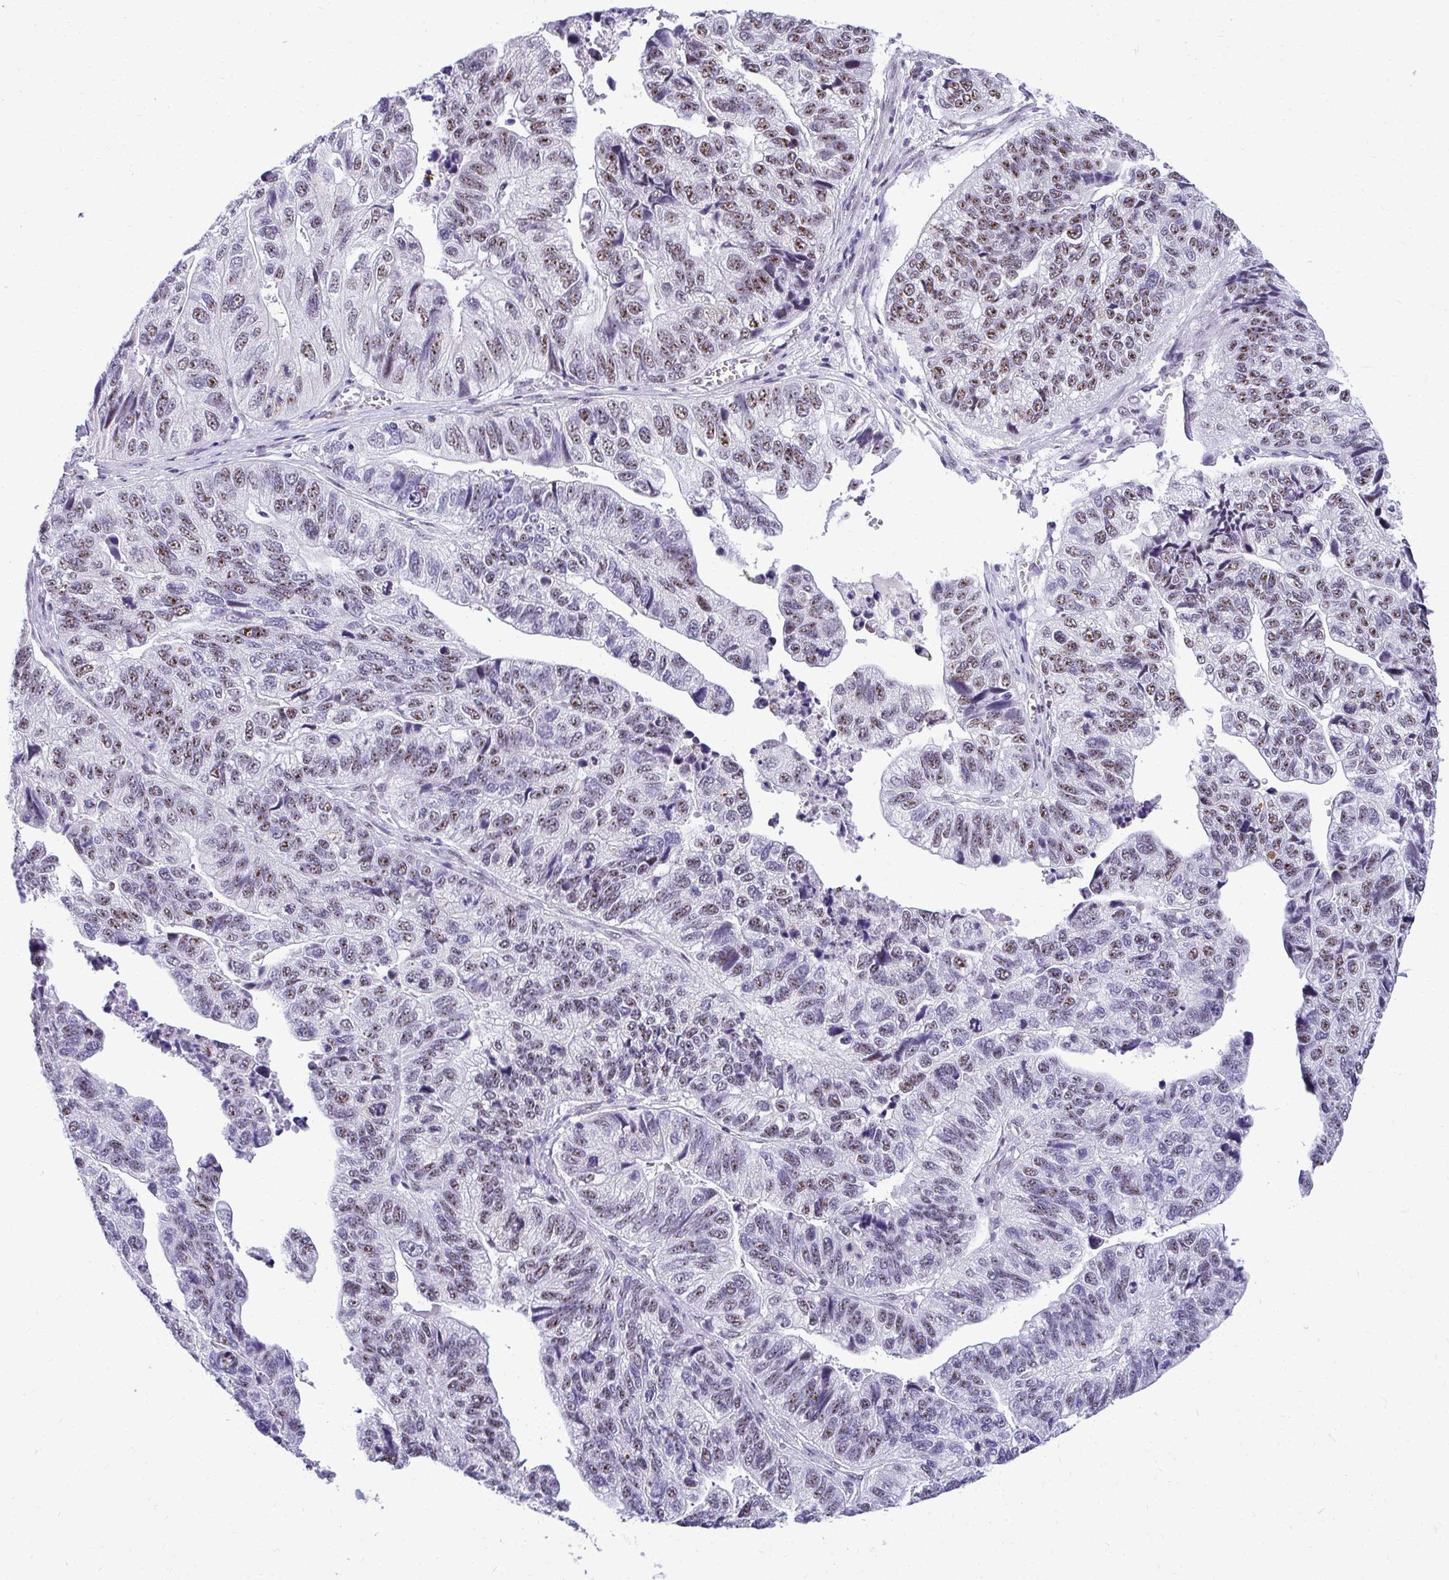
{"staining": {"intensity": "moderate", "quantity": "25%-75%", "location": "nuclear"}, "tissue": "stomach cancer", "cell_type": "Tumor cells", "image_type": "cancer", "snomed": [{"axis": "morphology", "description": "Adenocarcinoma, NOS"}, {"axis": "topography", "description": "Stomach, upper"}], "caption": "An IHC photomicrograph of tumor tissue is shown. Protein staining in brown highlights moderate nuclear positivity in stomach cancer within tumor cells.", "gene": "PELP1", "patient": {"sex": "female", "age": 67}}